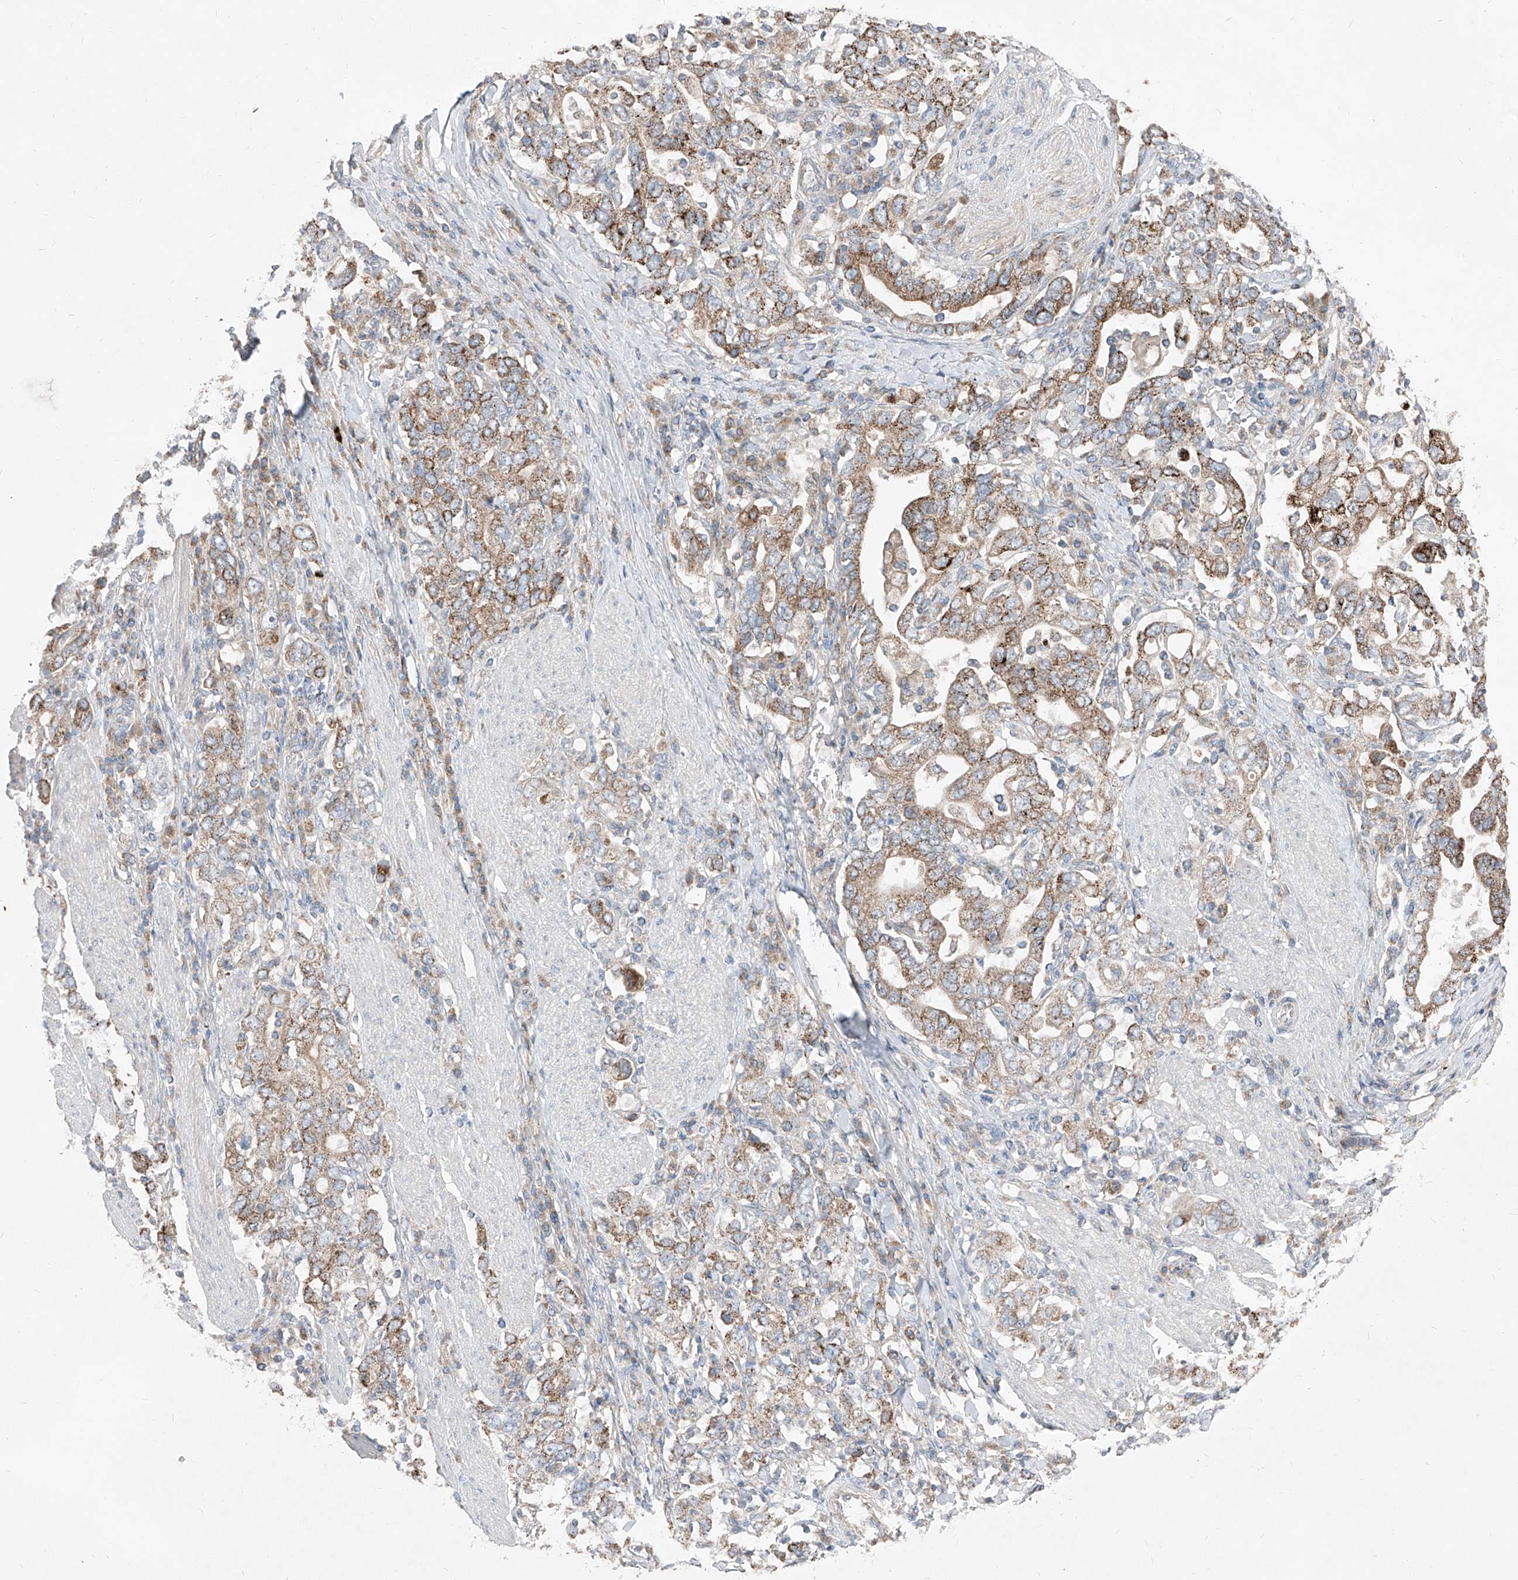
{"staining": {"intensity": "moderate", "quantity": ">75%", "location": "cytoplasmic/membranous"}, "tissue": "stomach cancer", "cell_type": "Tumor cells", "image_type": "cancer", "snomed": [{"axis": "morphology", "description": "Adenocarcinoma, NOS"}, {"axis": "topography", "description": "Stomach, upper"}], "caption": "Human stomach adenocarcinoma stained with a brown dye exhibits moderate cytoplasmic/membranous positive staining in approximately >75% of tumor cells.", "gene": "ABCD3", "patient": {"sex": "male", "age": 62}}